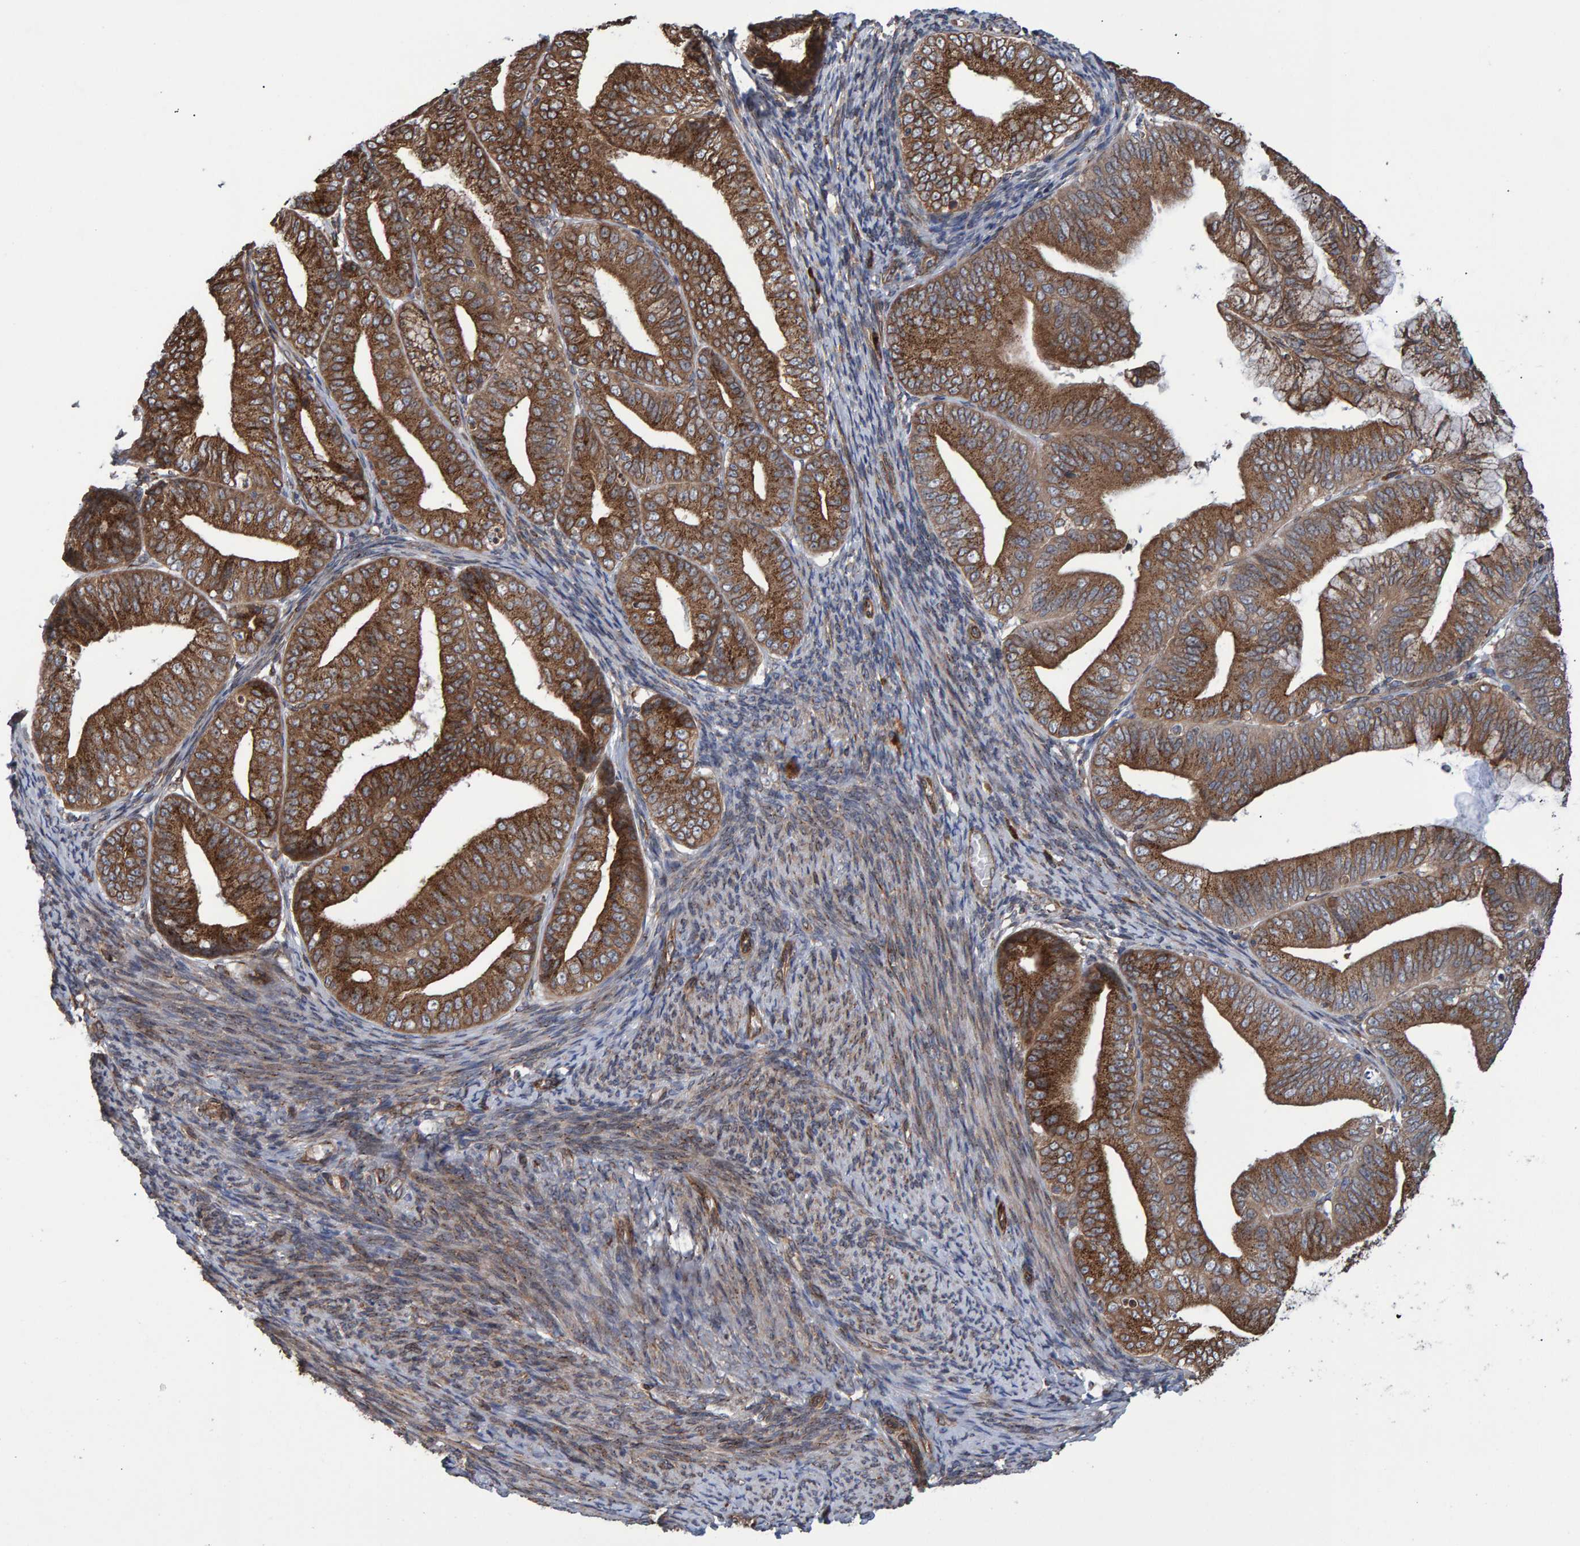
{"staining": {"intensity": "strong", "quantity": ">75%", "location": "cytoplasmic/membranous"}, "tissue": "endometrial cancer", "cell_type": "Tumor cells", "image_type": "cancer", "snomed": [{"axis": "morphology", "description": "Adenocarcinoma, NOS"}, {"axis": "topography", "description": "Endometrium"}], "caption": "A histopathology image of human adenocarcinoma (endometrial) stained for a protein reveals strong cytoplasmic/membranous brown staining in tumor cells.", "gene": "FAM117A", "patient": {"sex": "female", "age": 63}}